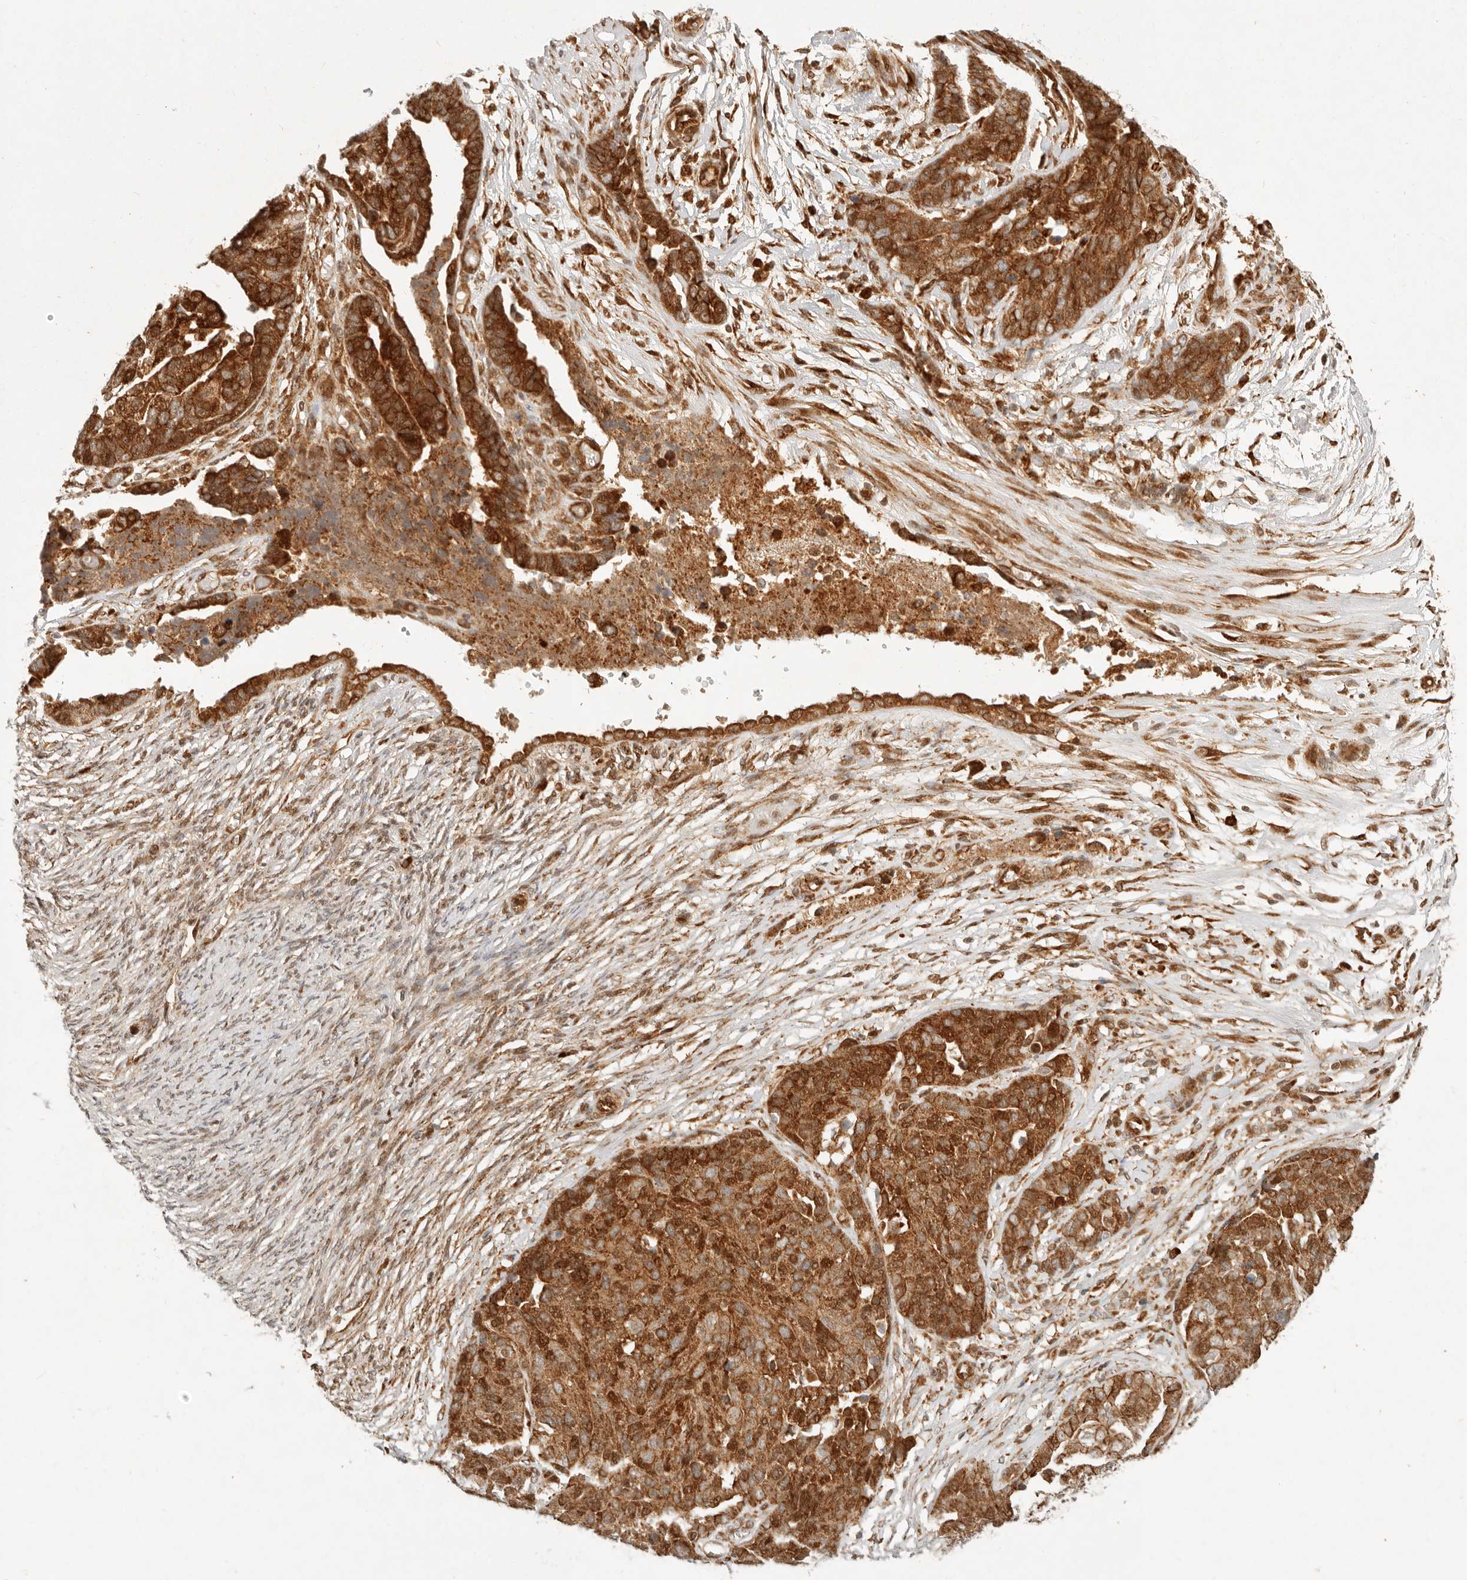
{"staining": {"intensity": "strong", "quantity": ">75%", "location": "cytoplasmic/membranous,nuclear"}, "tissue": "ovarian cancer", "cell_type": "Tumor cells", "image_type": "cancer", "snomed": [{"axis": "morphology", "description": "Cystadenocarcinoma, serous, NOS"}, {"axis": "topography", "description": "Ovary"}], "caption": "This image displays IHC staining of human ovarian cancer (serous cystadenocarcinoma), with high strong cytoplasmic/membranous and nuclear staining in about >75% of tumor cells.", "gene": "KLHL38", "patient": {"sex": "female", "age": 44}}